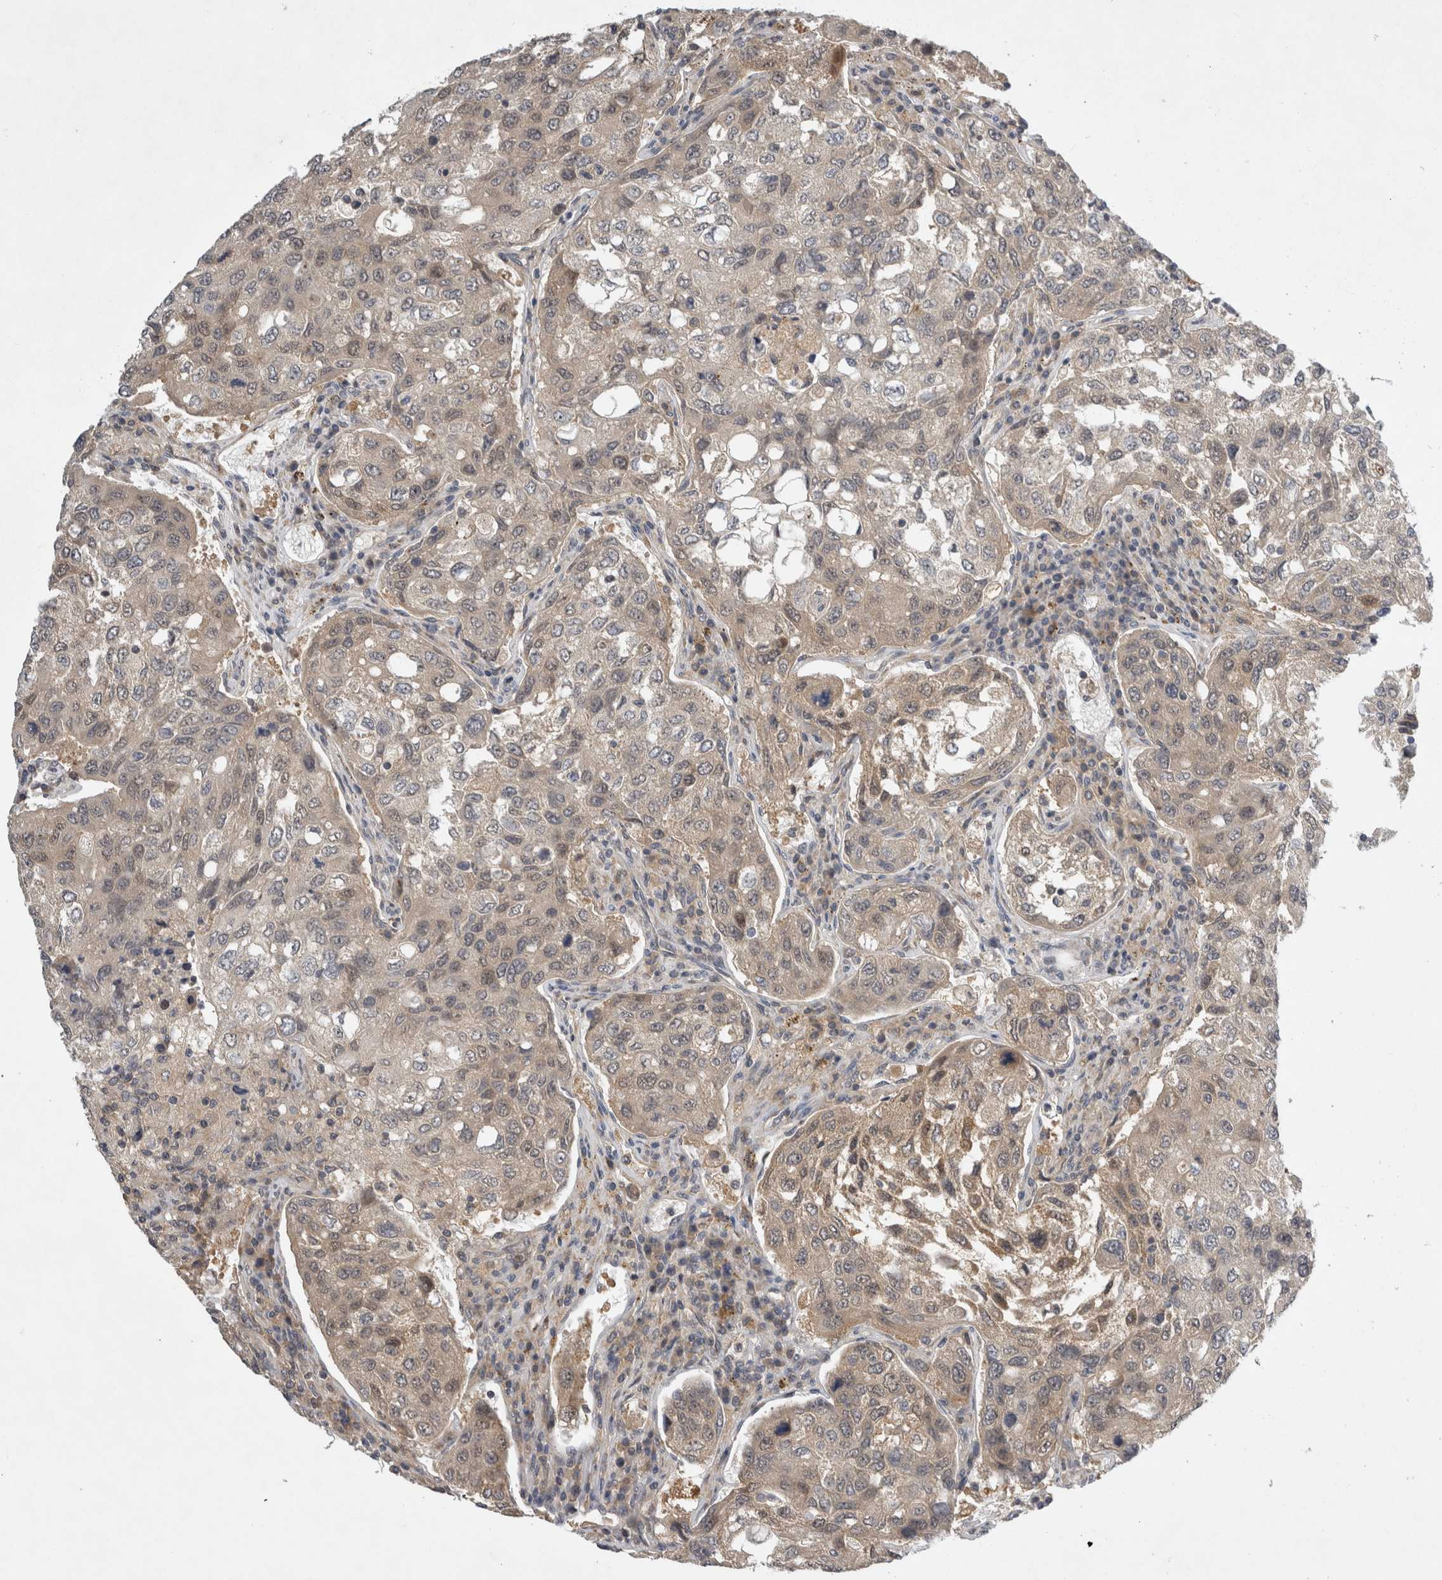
{"staining": {"intensity": "moderate", "quantity": "25%-75%", "location": "cytoplasmic/membranous"}, "tissue": "urothelial cancer", "cell_type": "Tumor cells", "image_type": "cancer", "snomed": [{"axis": "morphology", "description": "Urothelial carcinoma, High grade"}, {"axis": "topography", "description": "Lymph node"}, {"axis": "topography", "description": "Urinary bladder"}], "caption": "The photomicrograph reveals immunohistochemical staining of urothelial cancer. There is moderate cytoplasmic/membranous positivity is appreciated in about 25%-75% of tumor cells. (DAB (3,3'-diaminobenzidine) IHC, brown staining for protein, blue staining for nuclei).", "gene": "AASDHPPT", "patient": {"sex": "male", "age": 51}}